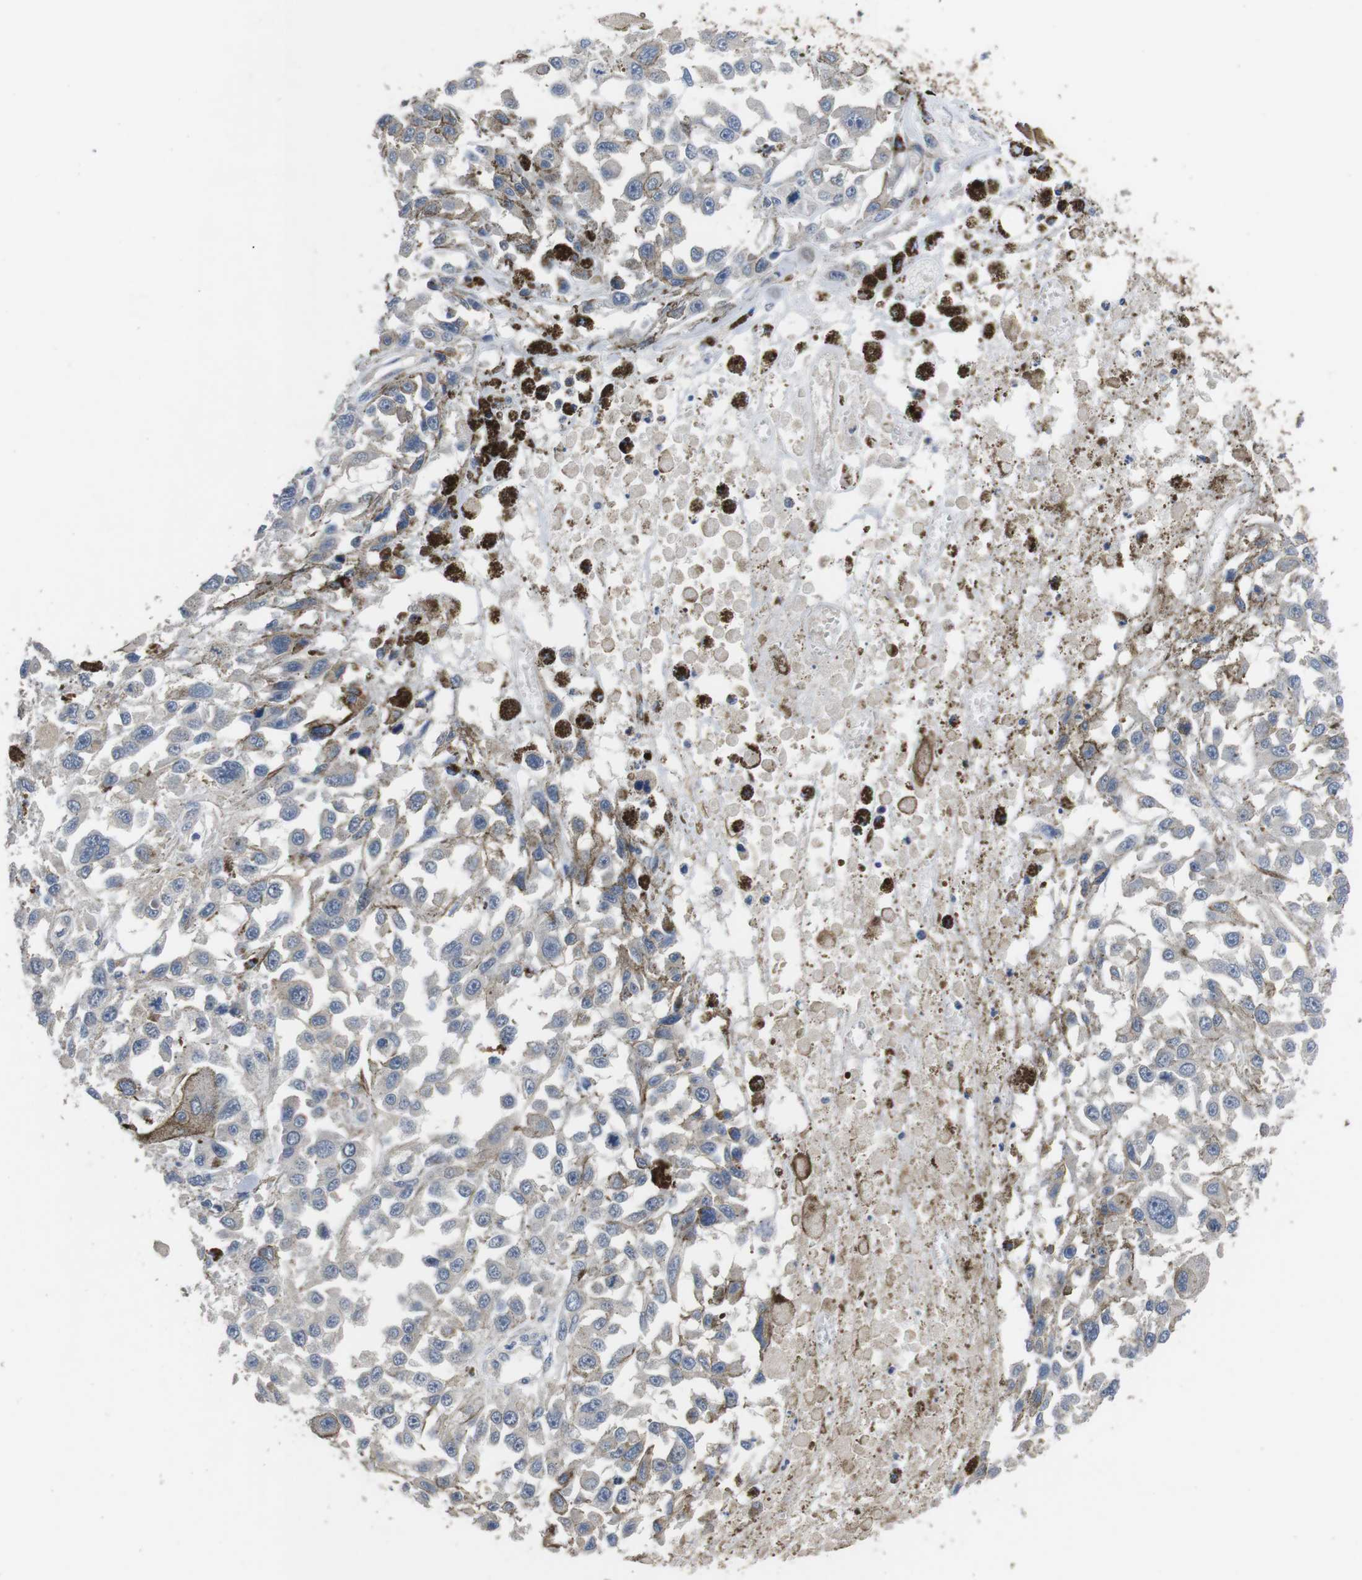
{"staining": {"intensity": "negative", "quantity": "none", "location": "none"}, "tissue": "melanoma", "cell_type": "Tumor cells", "image_type": "cancer", "snomed": [{"axis": "morphology", "description": "Malignant melanoma, Metastatic site"}, {"axis": "topography", "description": "Lymph node"}], "caption": "Tumor cells are negative for protein expression in human malignant melanoma (metastatic site). (DAB IHC visualized using brightfield microscopy, high magnification).", "gene": "ADGRL3", "patient": {"sex": "male", "age": 59}}